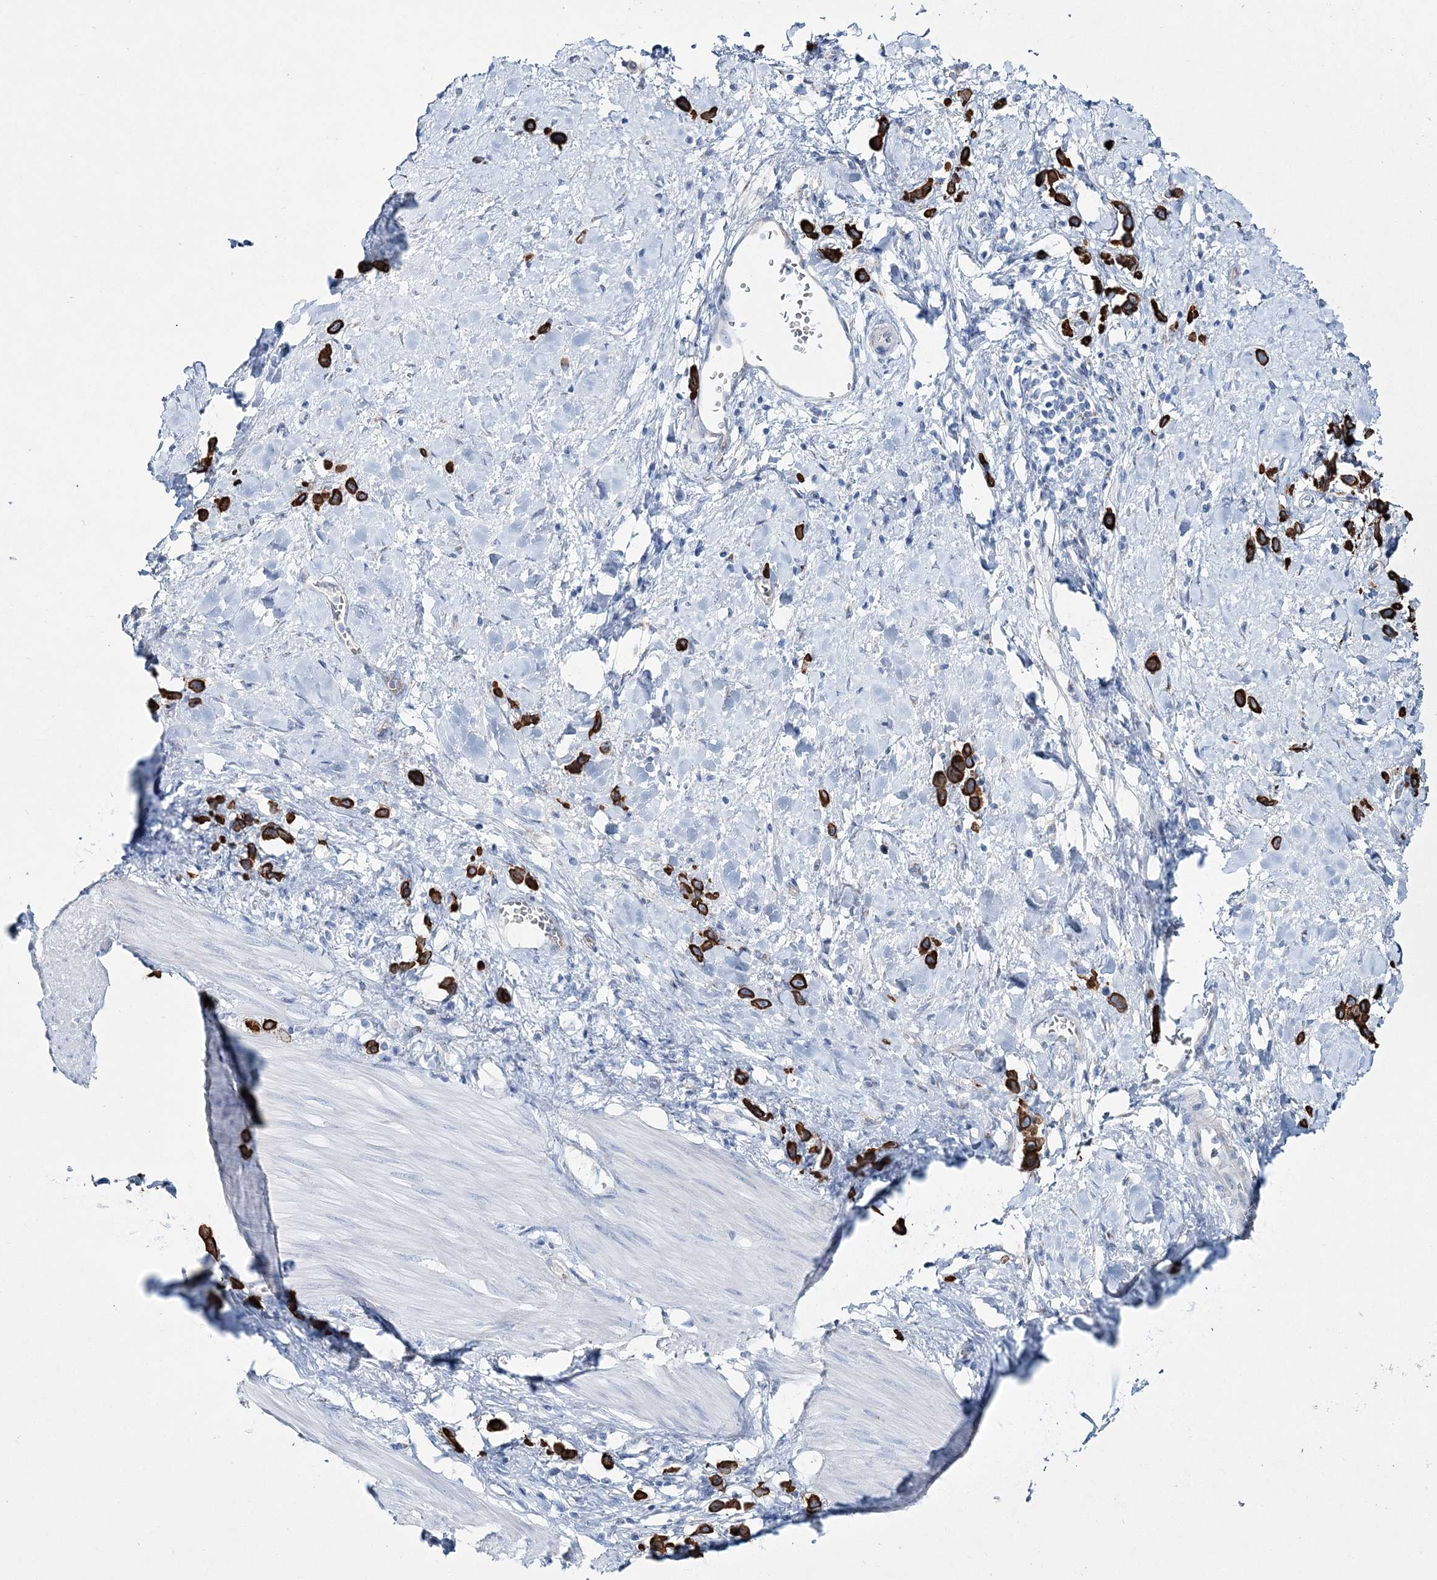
{"staining": {"intensity": "strong", "quantity": ">75%", "location": "cytoplasmic/membranous"}, "tissue": "stomach cancer", "cell_type": "Tumor cells", "image_type": "cancer", "snomed": [{"axis": "morphology", "description": "Adenocarcinoma, NOS"}, {"axis": "topography", "description": "Stomach"}], "caption": "Protein staining reveals strong cytoplasmic/membranous staining in about >75% of tumor cells in stomach cancer (adenocarcinoma).", "gene": "ADGRL1", "patient": {"sex": "female", "age": 65}}